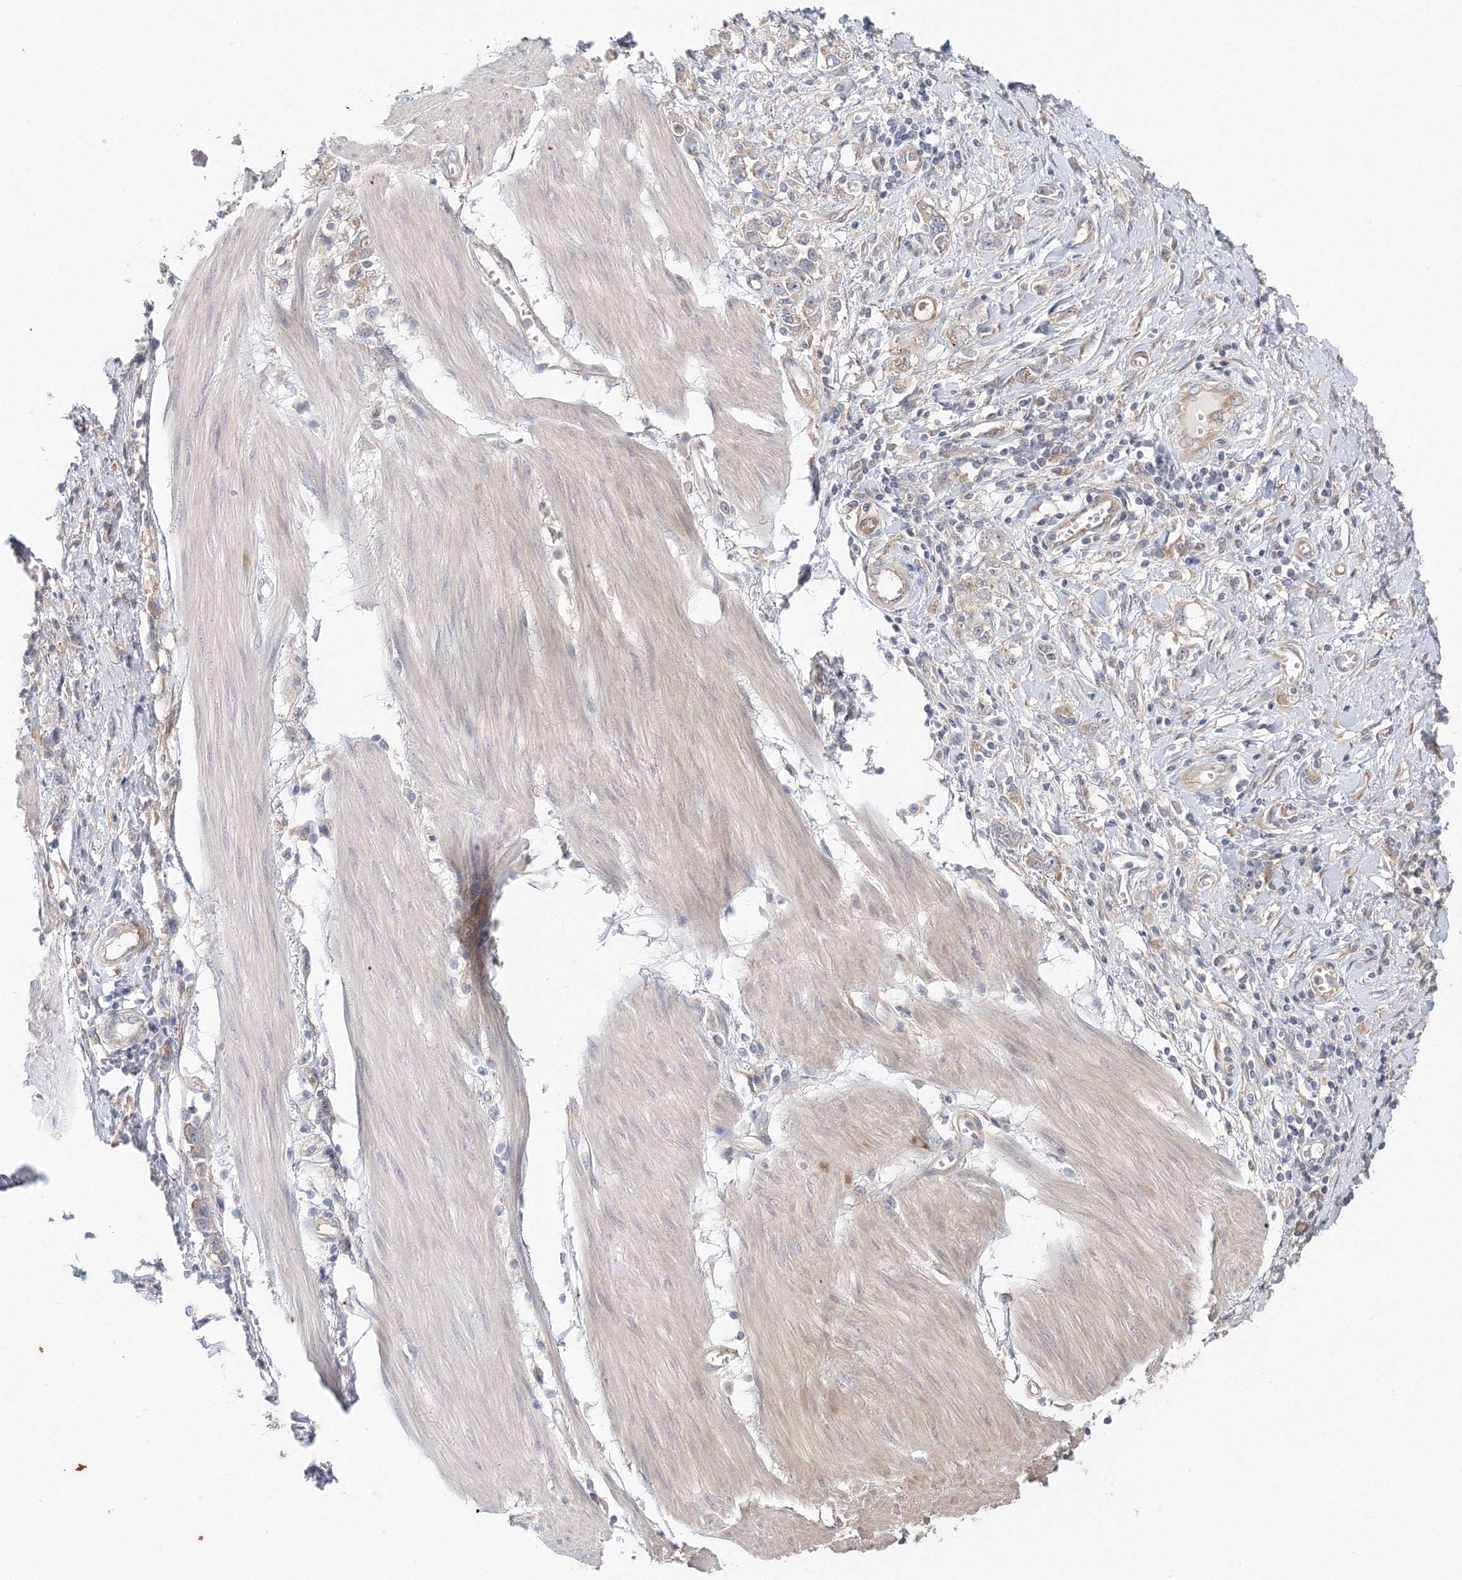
{"staining": {"intensity": "negative", "quantity": "none", "location": "none"}, "tissue": "stomach cancer", "cell_type": "Tumor cells", "image_type": "cancer", "snomed": [{"axis": "morphology", "description": "Adenocarcinoma, NOS"}, {"axis": "topography", "description": "Stomach"}], "caption": "Tumor cells show no significant positivity in adenocarcinoma (stomach). The staining is performed using DAB (3,3'-diaminobenzidine) brown chromogen with nuclei counter-stained in using hematoxylin.", "gene": "TPRKB", "patient": {"sex": "female", "age": 76}}